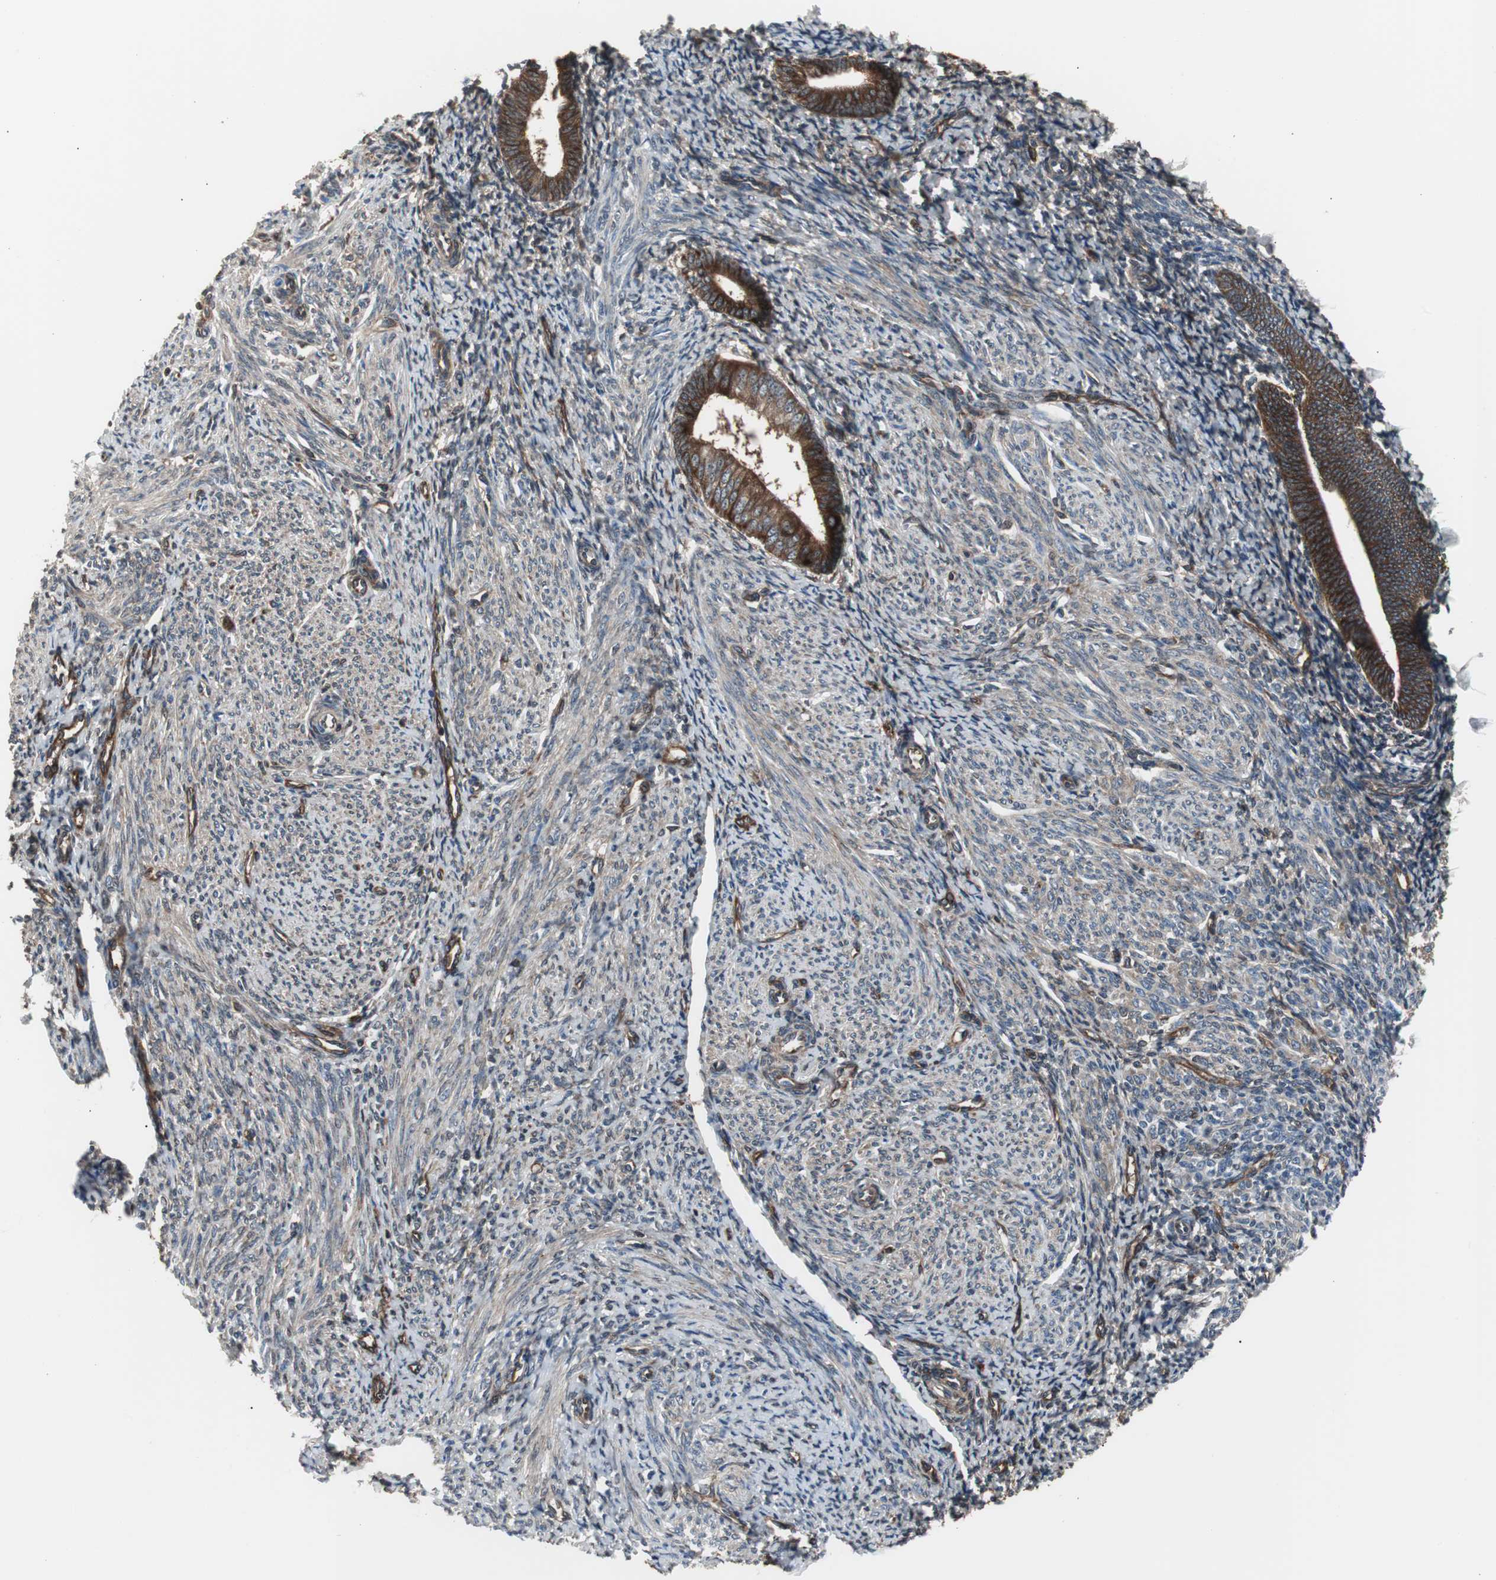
{"staining": {"intensity": "moderate", "quantity": "25%-75%", "location": "cytoplasmic/membranous"}, "tissue": "endometrium", "cell_type": "Cells in endometrial stroma", "image_type": "normal", "snomed": [{"axis": "morphology", "description": "Normal tissue, NOS"}, {"axis": "topography", "description": "Endometrium"}], "caption": "This photomicrograph exhibits immunohistochemistry staining of unremarkable endometrium, with medium moderate cytoplasmic/membranous positivity in about 25%-75% of cells in endometrial stroma.", "gene": "CAPNS1", "patient": {"sex": "female", "age": 57}}